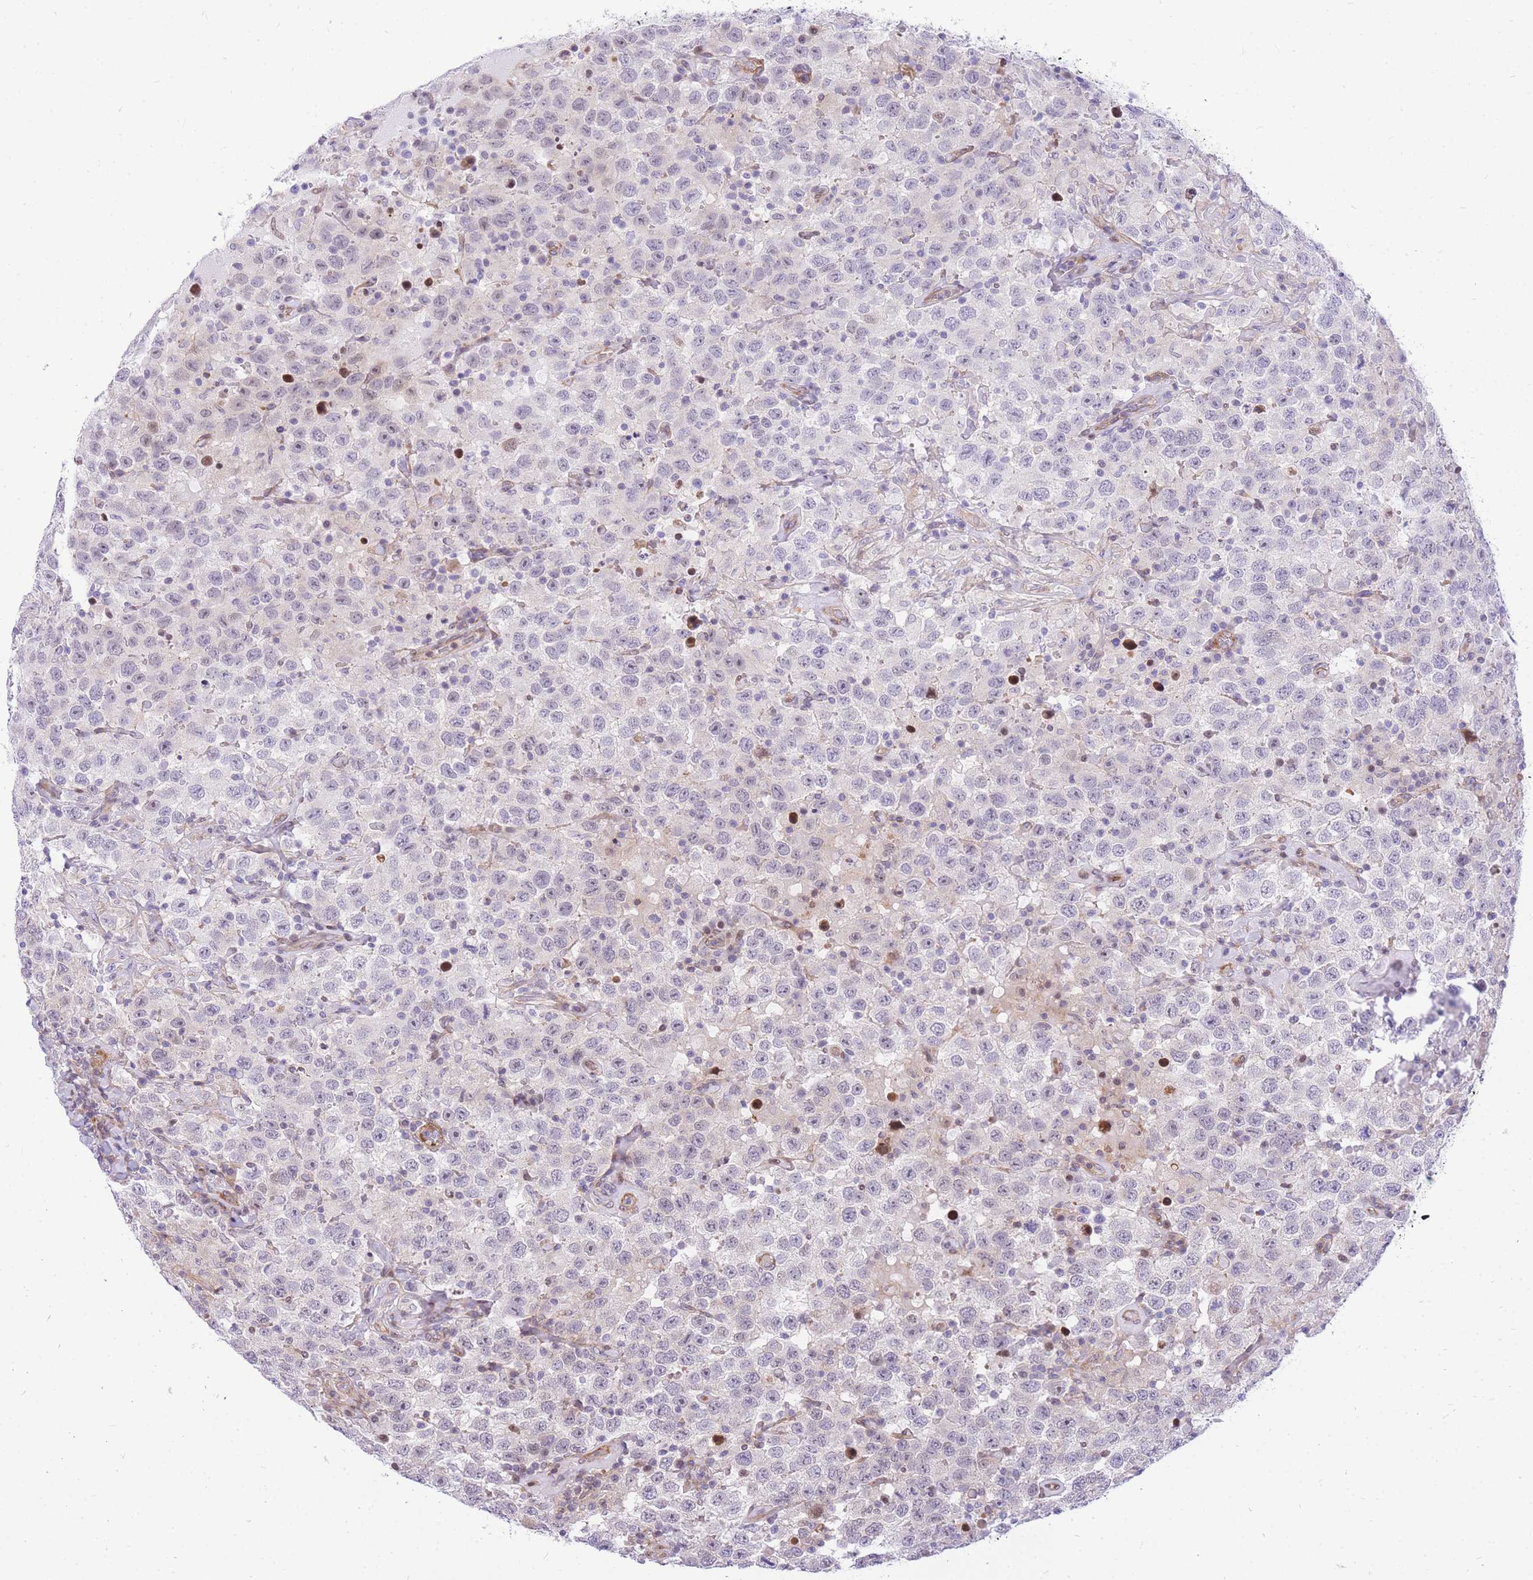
{"staining": {"intensity": "negative", "quantity": "none", "location": "none"}, "tissue": "testis cancer", "cell_type": "Tumor cells", "image_type": "cancer", "snomed": [{"axis": "morphology", "description": "Seminoma, NOS"}, {"axis": "topography", "description": "Testis"}], "caption": "Photomicrograph shows no significant protein positivity in tumor cells of testis cancer (seminoma). (Brightfield microscopy of DAB immunohistochemistry (IHC) at high magnification).", "gene": "S100PBP", "patient": {"sex": "male", "age": 41}}